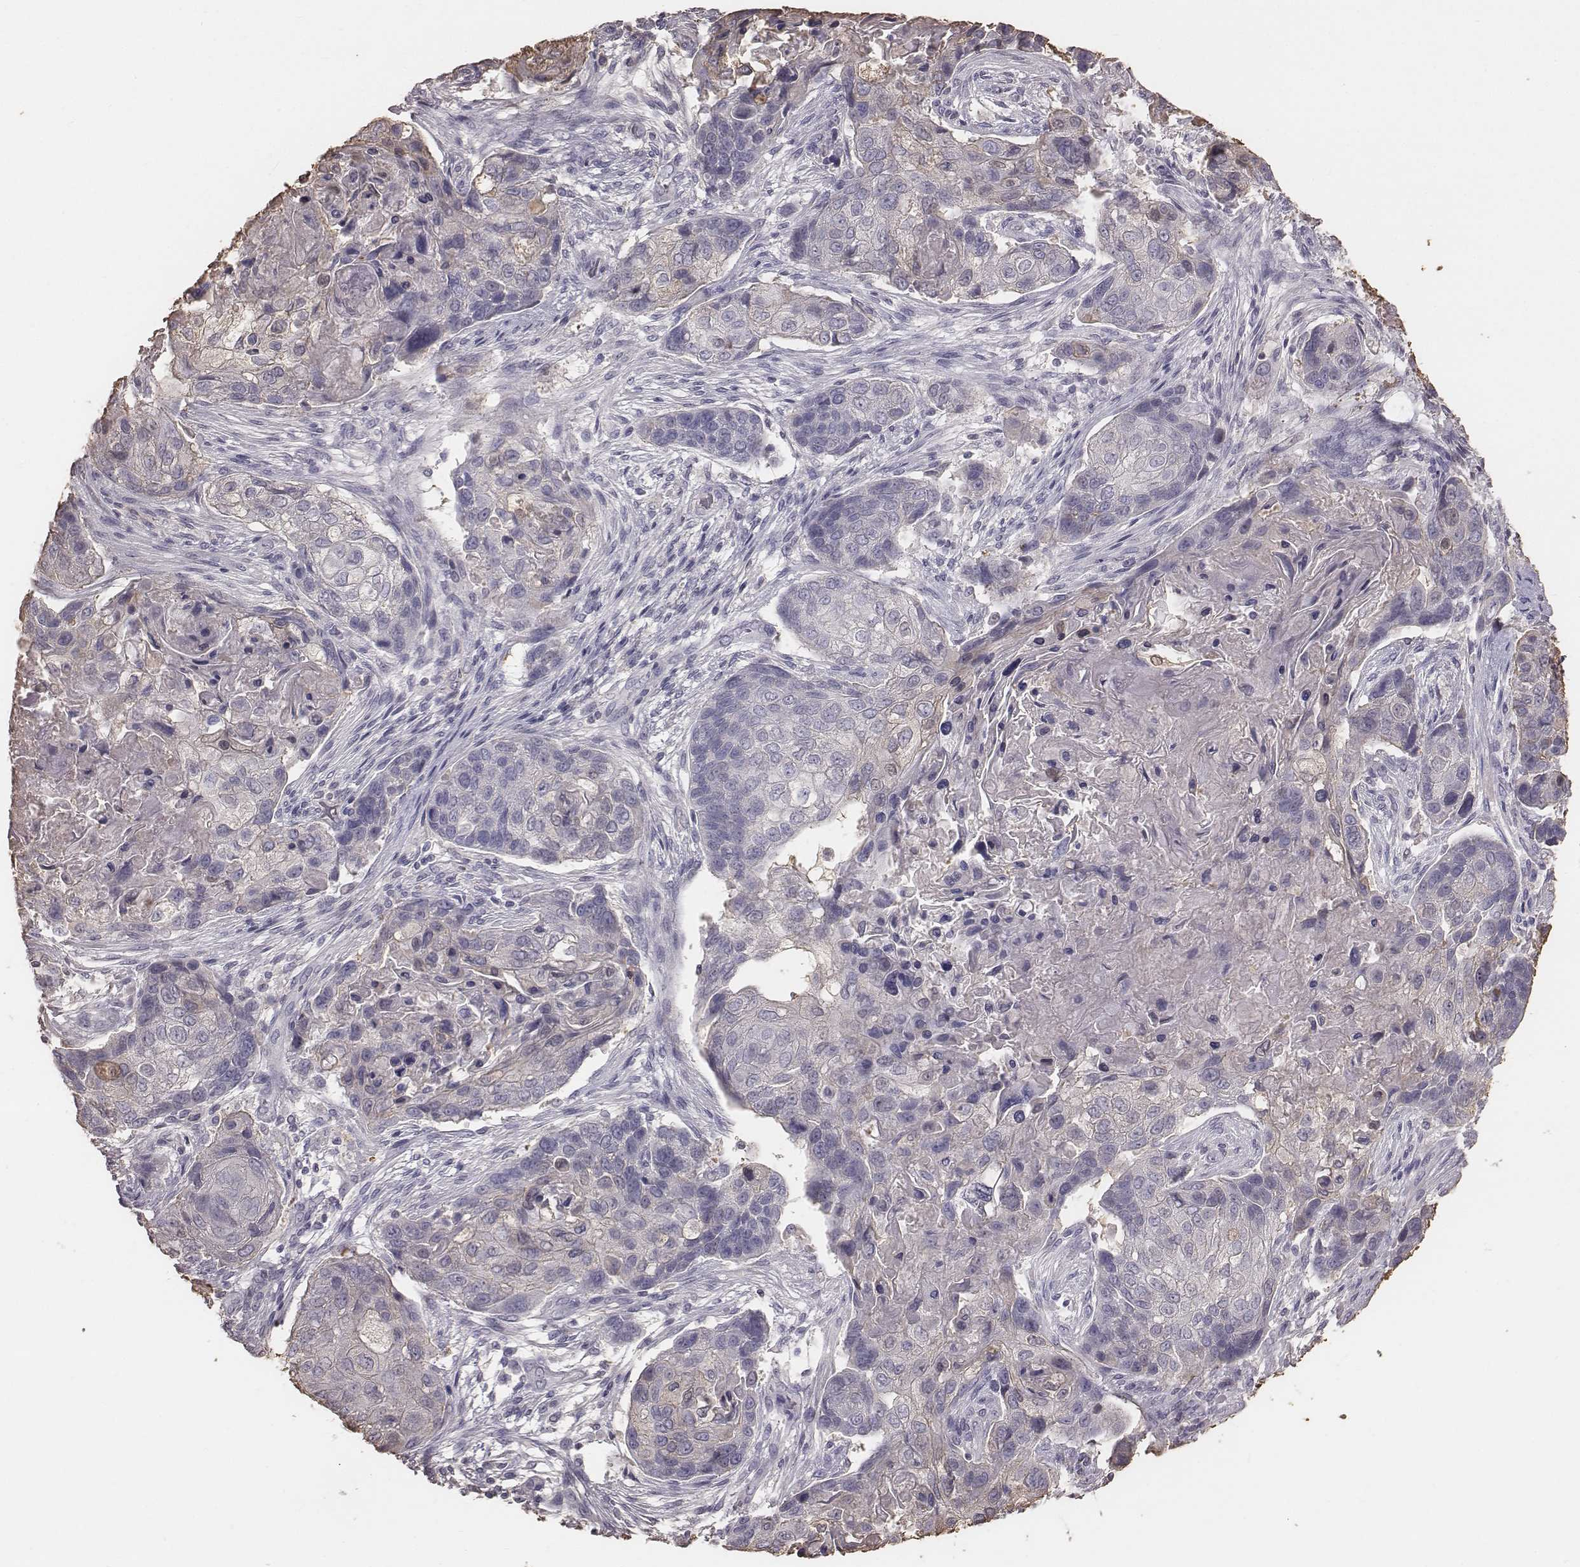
{"staining": {"intensity": "weak", "quantity": "<25%", "location": "cytoplasmic/membranous"}, "tissue": "lung cancer", "cell_type": "Tumor cells", "image_type": "cancer", "snomed": [{"axis": "morphology", "description": "Squamous cell carcinoma, NOS"}, {"axis": "topography", "description": "Lung"}], "caption": "High magnification brightfield microscopy of lung squamous cell carcinoma stained with DAB (brown) and counterstained with hematoxylin (blue): tumor cells show no significant positivity.", "gene": "C6orf58", "patient": {"sex": "male", "age": 69}}